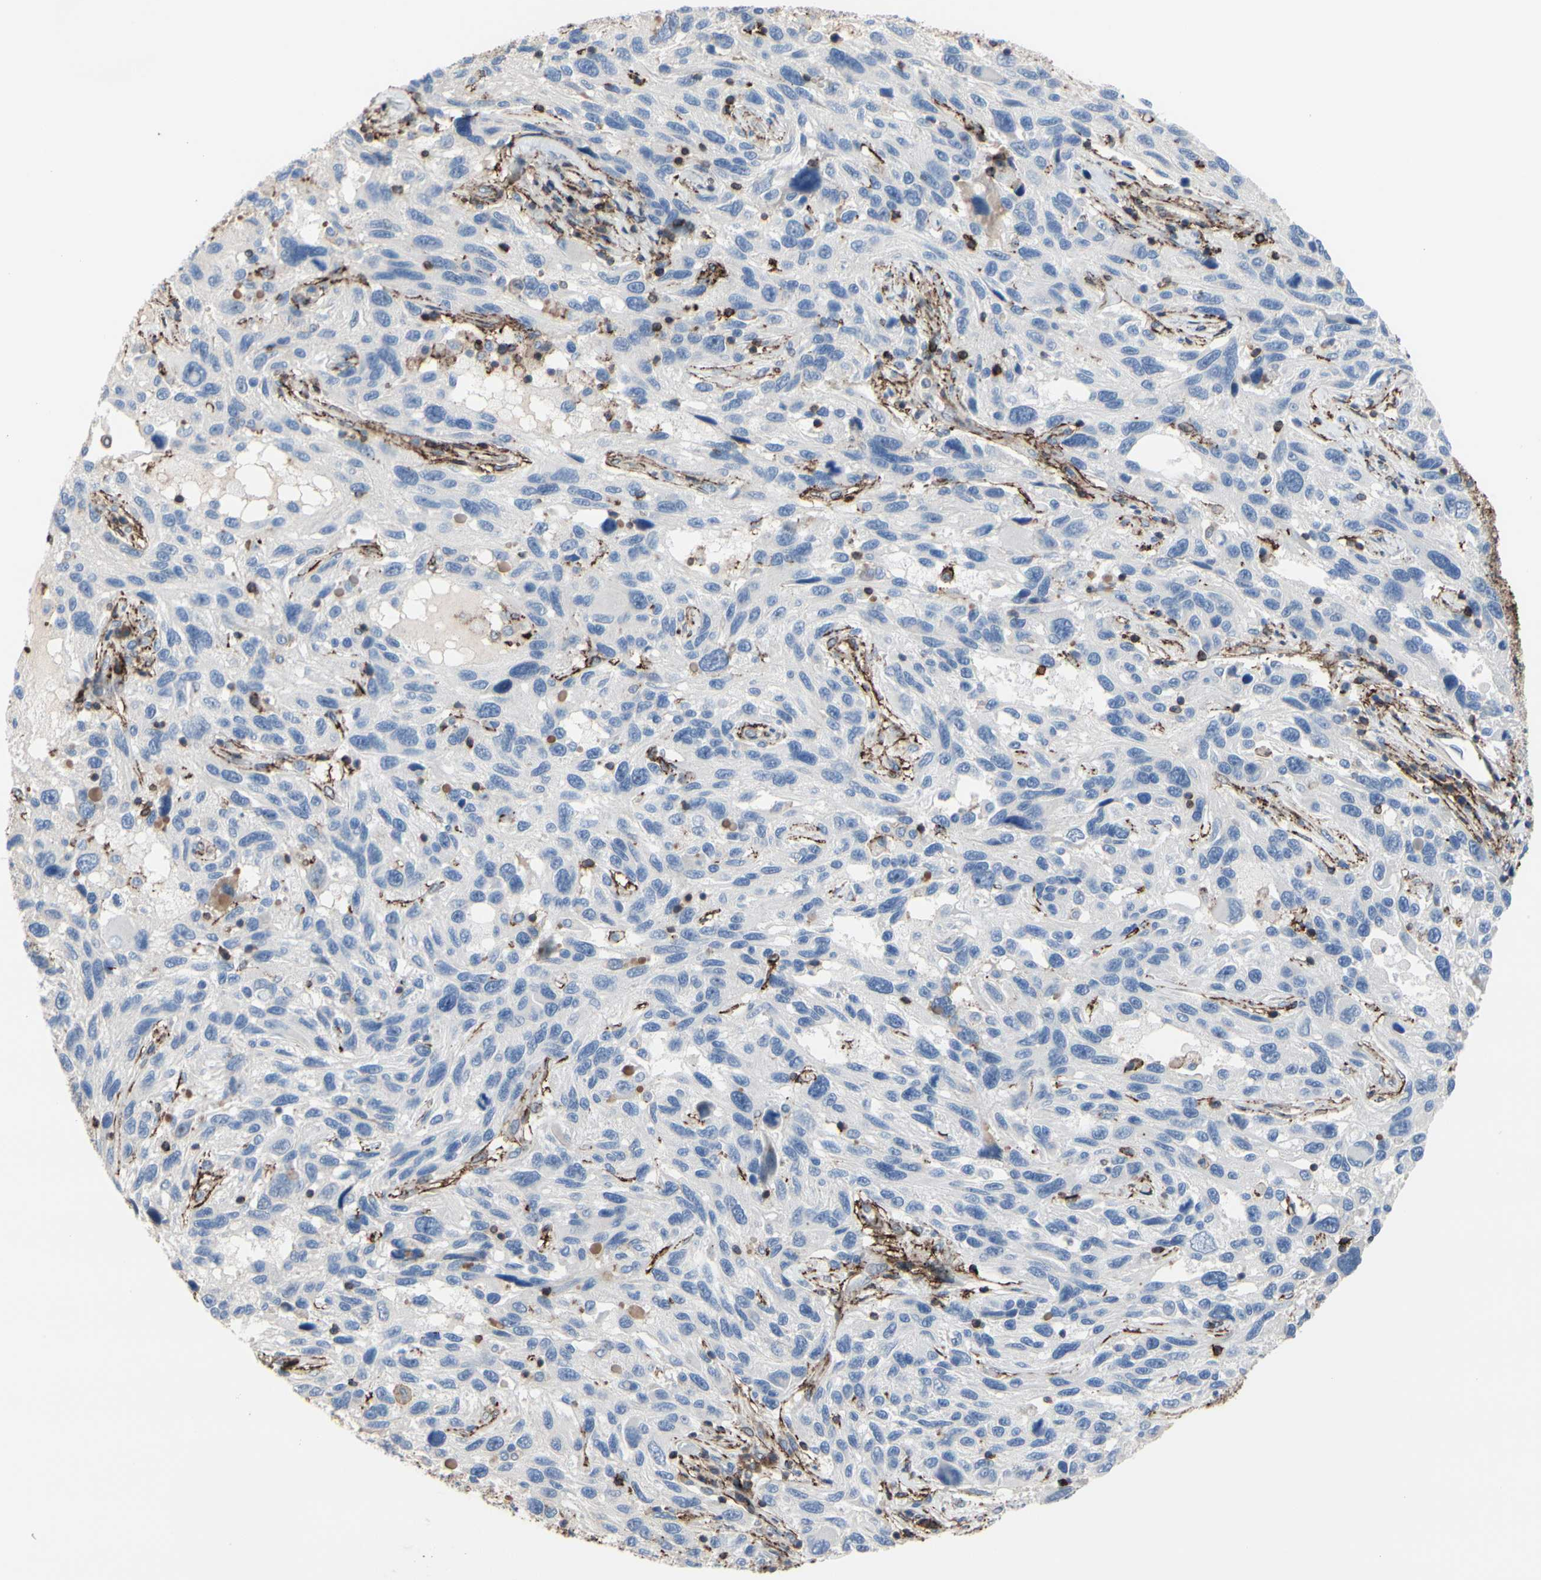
{"staining": {"intensity": "negative", "quantity": "none", "location": "none"}, "tissue": "melanoma", "cell_type": "Tumor cells", "image_type": "cancer", "snomed": [{"axis": "morphology", "description": "Malignant melanoma, NOS"}, {"axis": "topography", "description": "Skin"}], "caption": "Malignant melanoma stained for a protein using immunohistochemistry exhibits no expression tumor cells.", "gene": "ANXA6", "patient": {"sex": "male", "age": 53}}